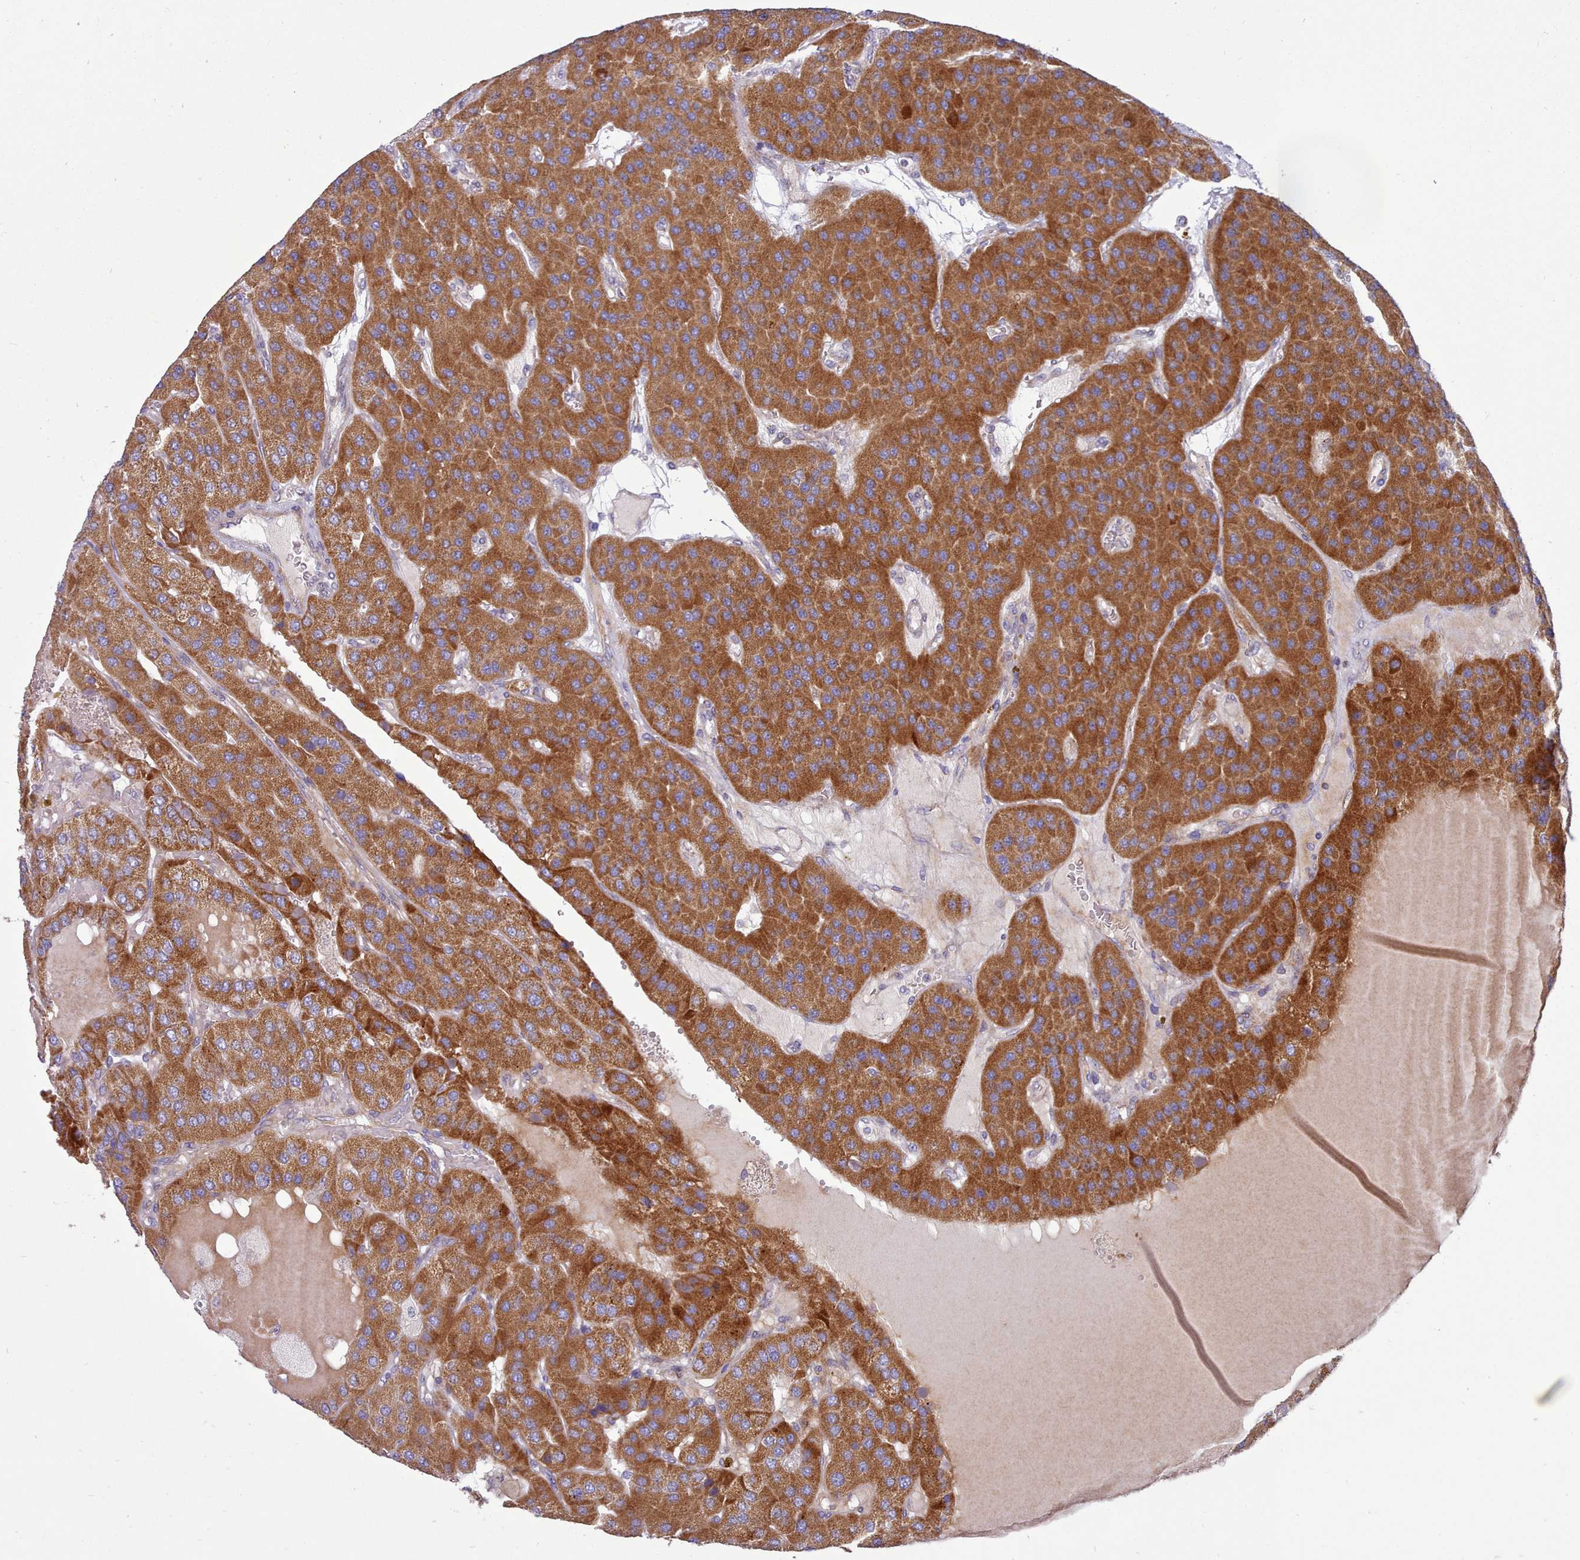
{"staining": {"intensity": "strong", "quantity": ">75%", "location": "cytoplasmic/membranous"}, "tissue": "parathyroid gland", "cell_type": "Glandular cells", "image_type": "normal", "snomed": [{"axis": "morphology", "description": "Normal tissue, NOS"}, {"axis": "morphology", "description": "Adenoma, NOS"}, {"axis": "topography", "description": "Parathyroid gland"}], "caption": "Strong cytoplasmic/membranous positivity is seen in about >75% of glandular cells in benign parathyroid gland.", "gene": "MRPL21", "patient": {"sex": "female", "age": 86}}